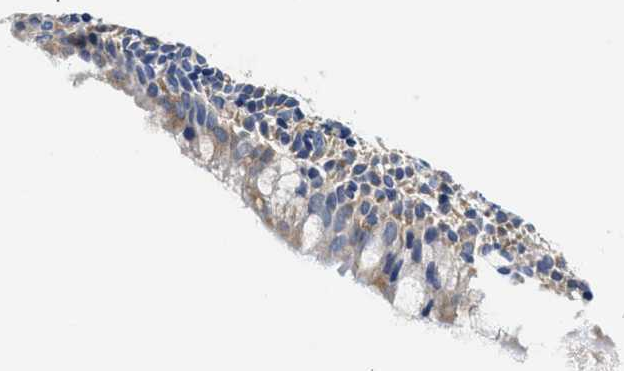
{"staining": {"intensity": "weak", "quantity": "<25%", "location": "cytoplasmic/membranous"}, "tissue": "bronchus", "cell_type": "Respiratory epithelial cells", "image_type": "normal", "snomed": [{"axis": "morphology", "description": "Normal tissue, NOS"}, {"axis": "morphology", "description": "Inflammation, NOS"}, {"axis": "topography", "description": "Cartilage tissue"}, {"axis": "topography", "description": "Bronchus"}], "caption": "Immunohistochemistry of unremarkable human bronchus demonstrates no staining in respiratory epithelial cells.", "gene": "MEA1", "patient": {"sex": "male", "age": 77}}